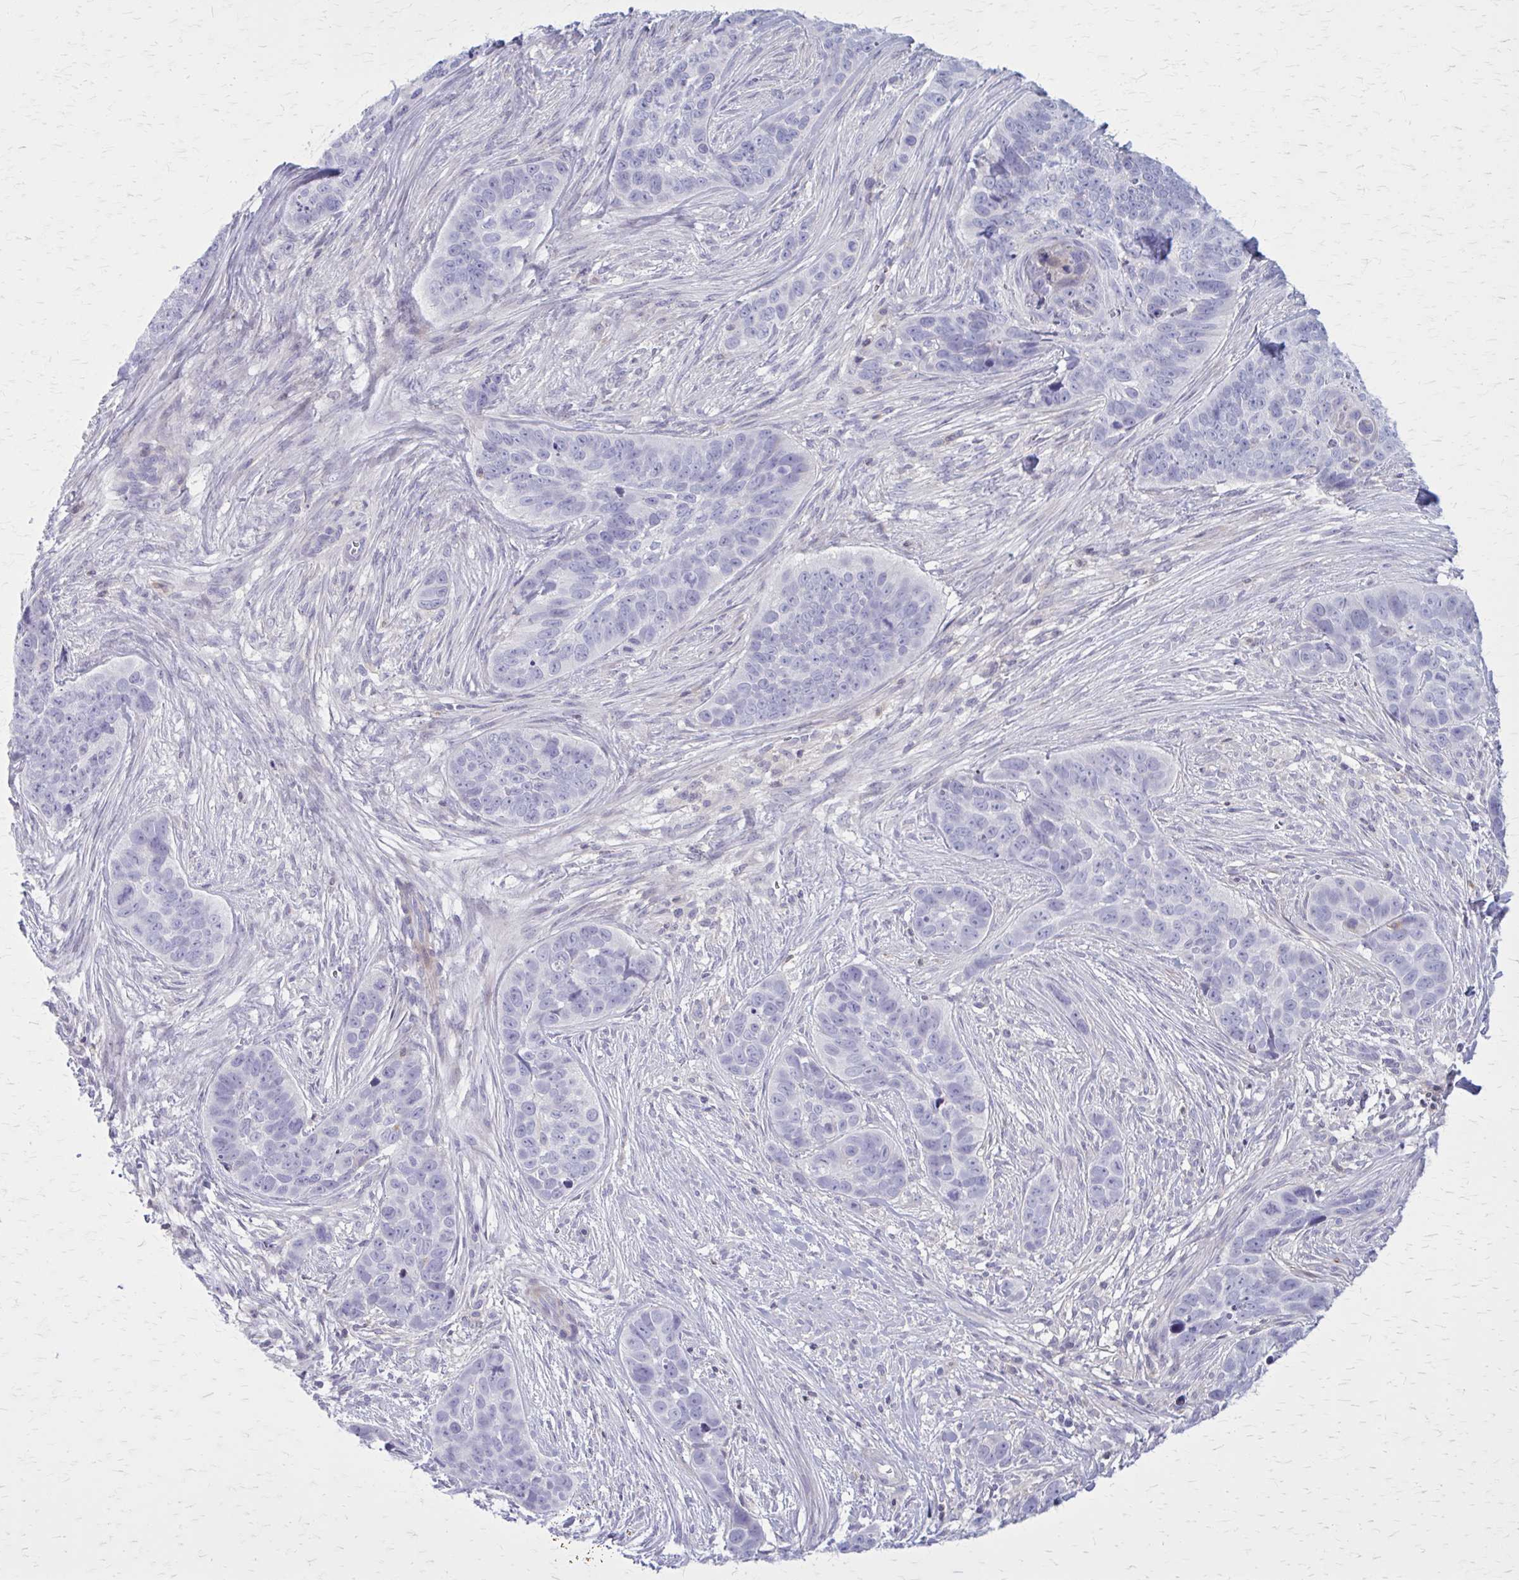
{"staining": {"intensity": "negative", "quantity": "none", "location": "none"}, "tissue": "skin cancer", "cell_type": "Tumor cells", "image_type": "cancer", "snomed": [{"axis": "morphology", "description": "Basal cell carcinoma"}, {"axis": "topography", "description": "Skin"}], "caption": "This is an IHC image of human skin basal cell carcinoma. There is no expression in tumor cells.", "gene": "PITPNM1", "patient": {"sex": "female", "age": 82}}